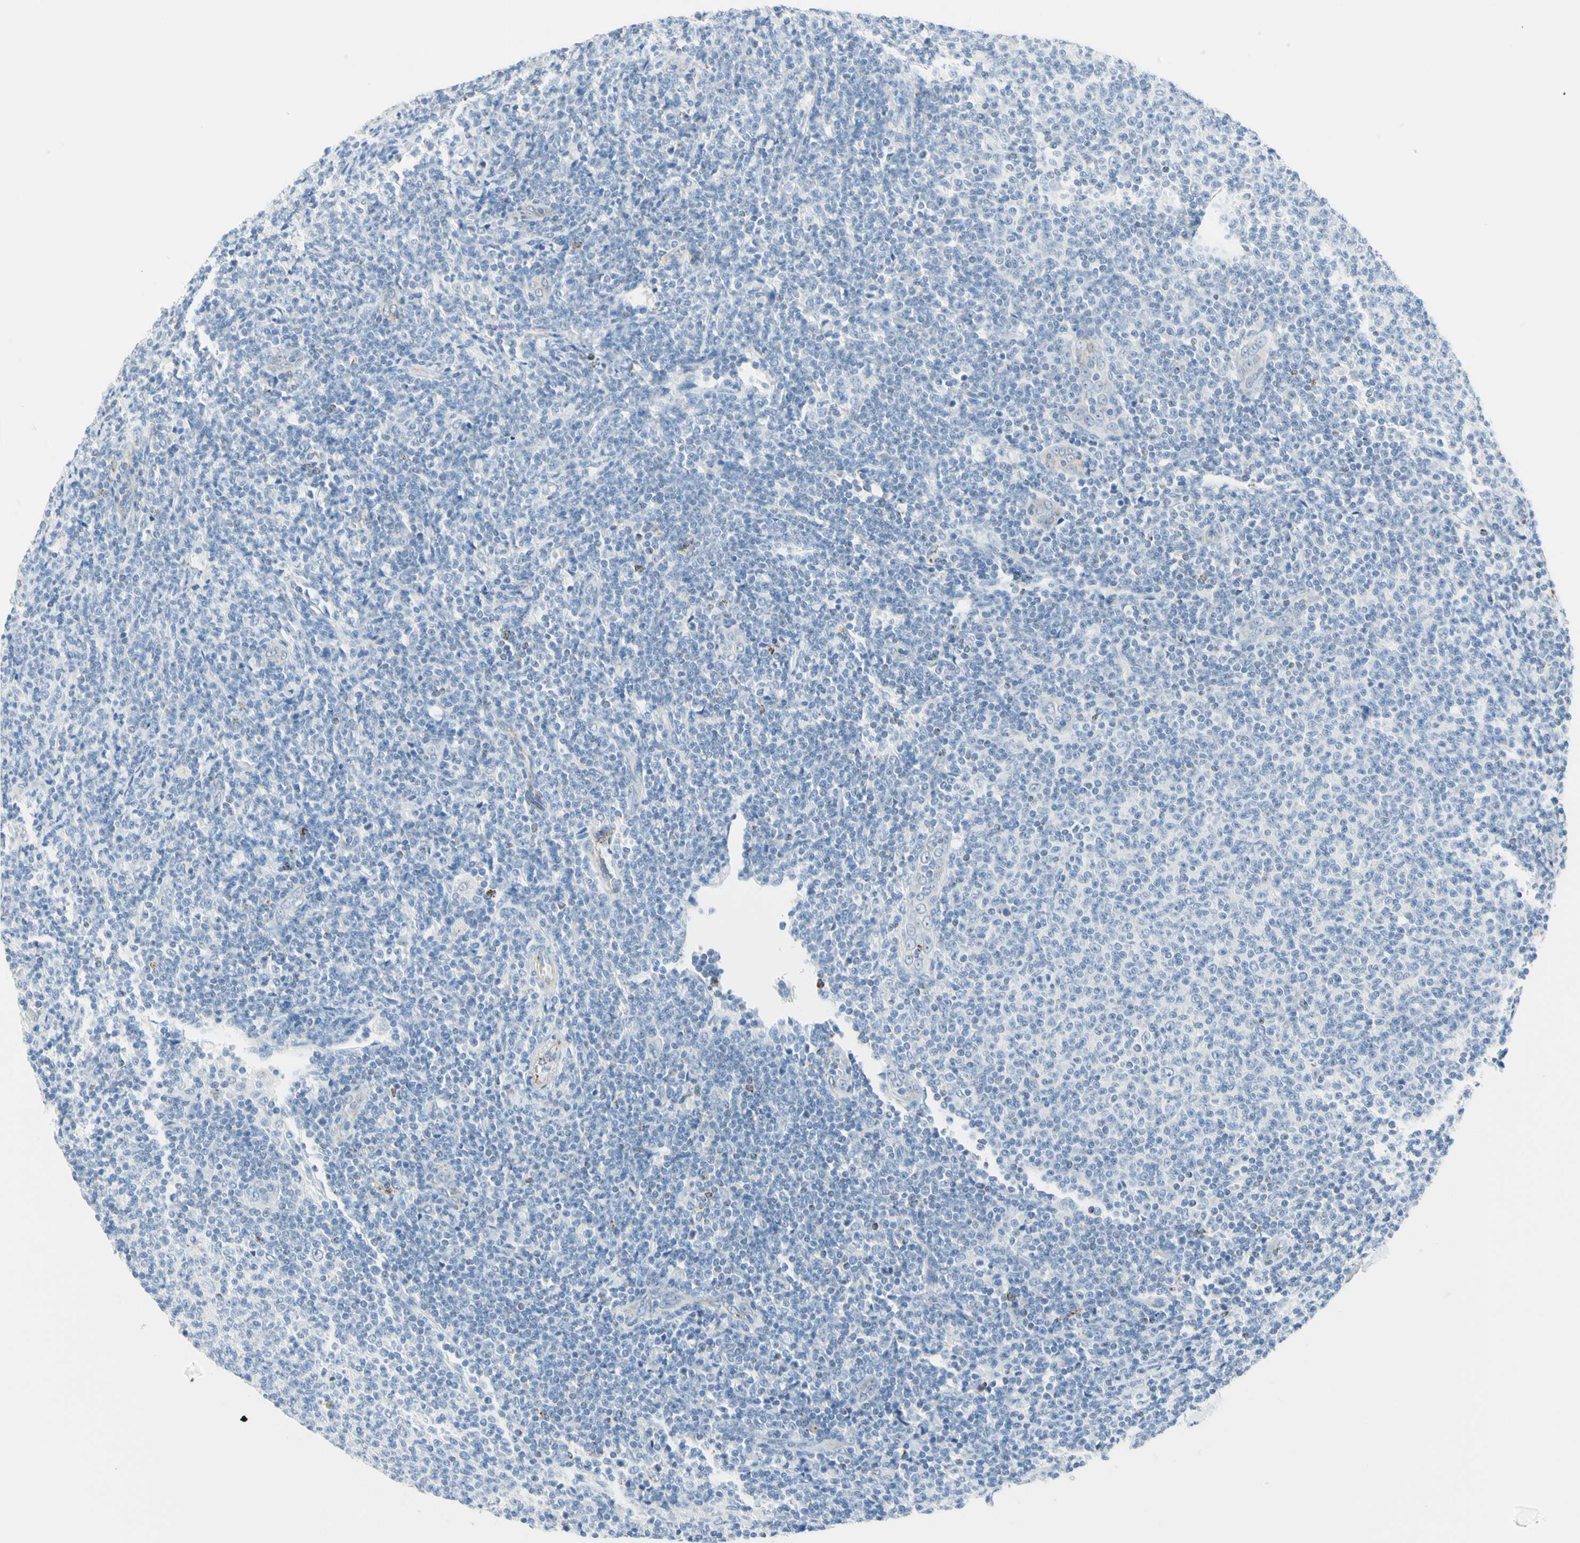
{"staining": {"intensity": "negative", "quantity": "none", "location": "none"}, "tissue": "lymphoma", "cell_type": "Tumor cells", "image_type": "cancer", "snomed": [{"axis": "morphology", "description": "Malignant lymphoma, non-Hodgkin's type, Low grade"}, {"axis": "topography", "description": "Lymph node"}], "caption": "IHC micrograph of low-grade malignant lymphoma, non-Hodgkin's type stained for a protein (brown), which reveals no staining in tumor cells.", "gene": "CYSLTR1", "patient": {"sex": "male", "age": 66}}